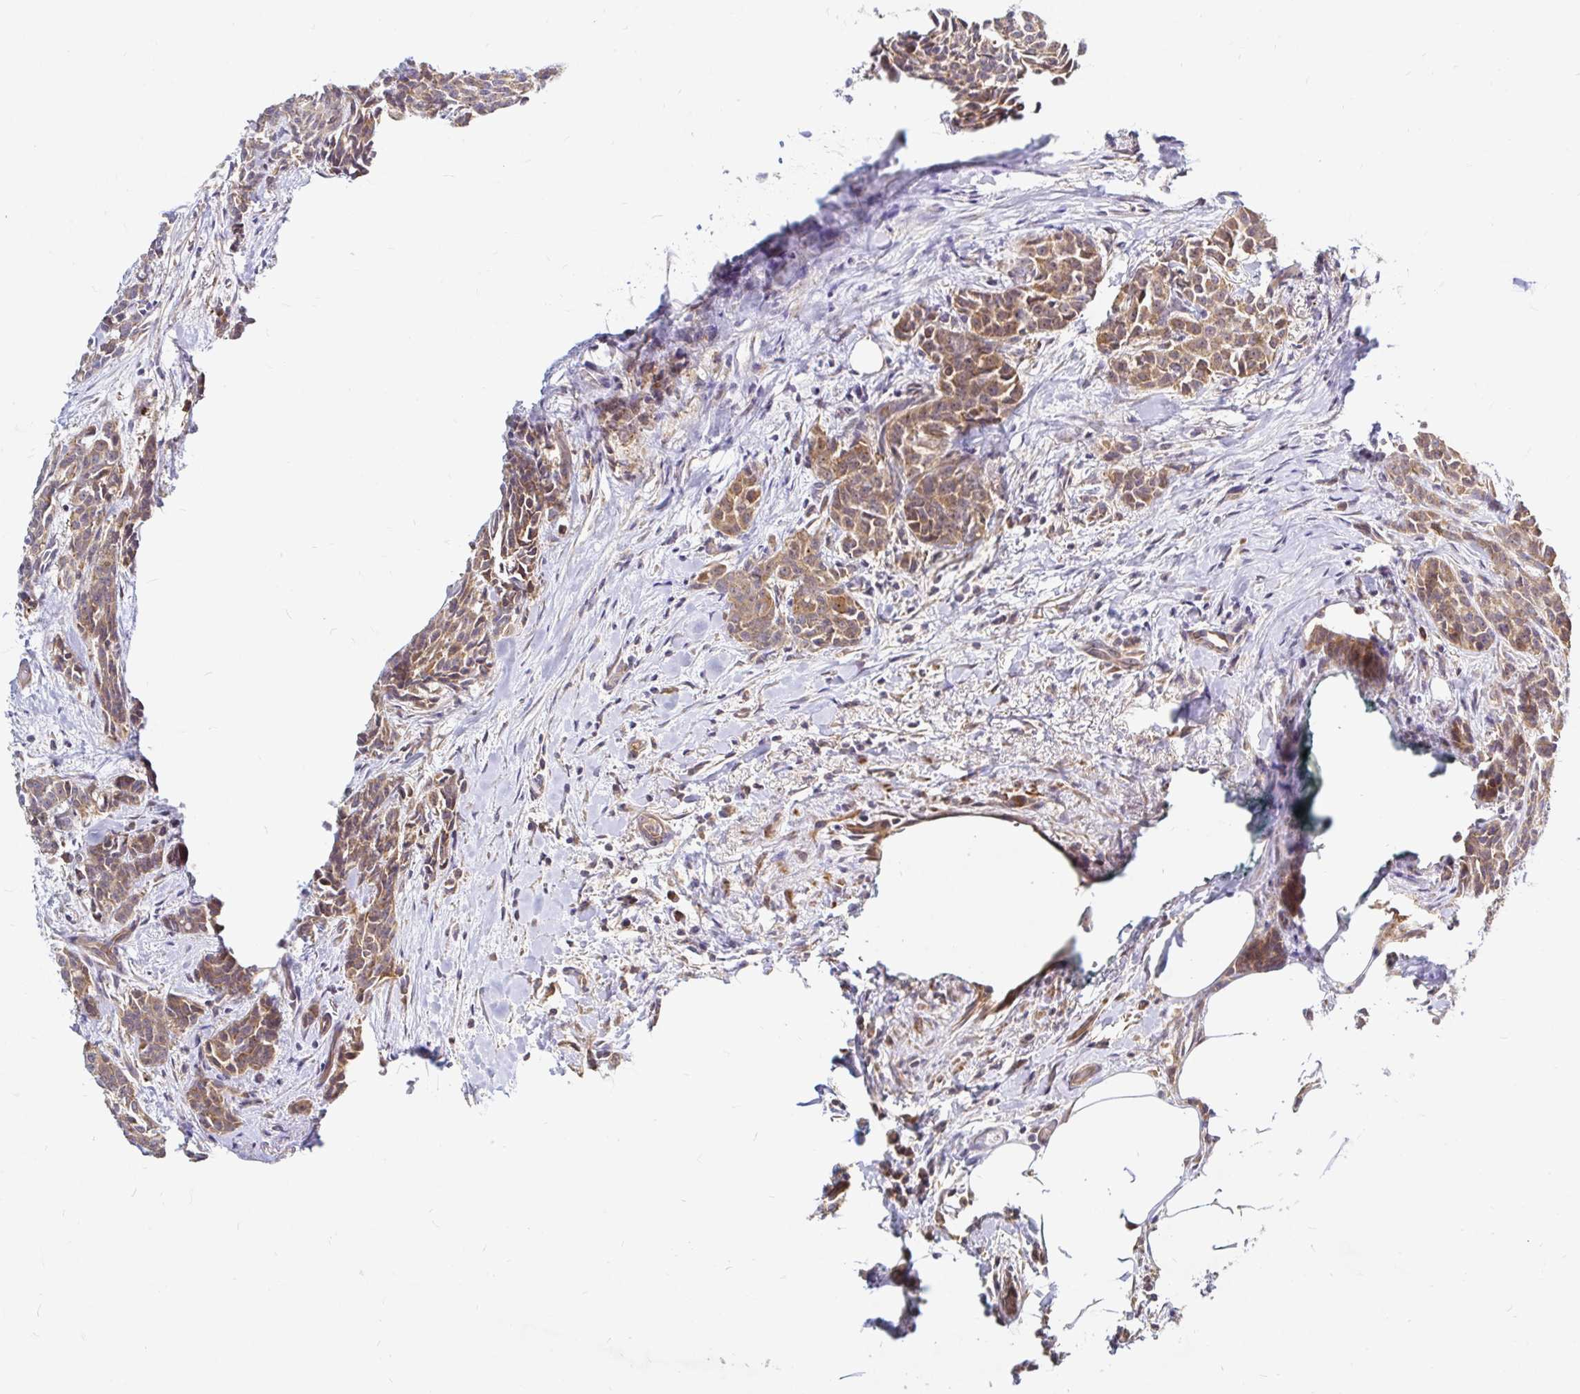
{"staining": {"intensity": "moderate", "quantity": ">75%", "location": "cytoplasmic/membranous"}, "tissue": "breast cancer", "cell_type": "Tumor cells", "image_type": "cancer", "snomed": [{"axis": "morphology", "description": "Duct carcinoma"}, {"axis": "topography", "description": "Breast"}], "caption": "Breast cancer tissue reveals moderate cytoplasmic/membranous positivity in about >75% of tumor cells, visualized by immunohistochemistry. (Stains: DAB in brown, nuclei in blue, Microscopy: brightfield microscopy at high magnification).", "gene": "ARHGEF37", "patient": {"sex": "female", "age": 91}}